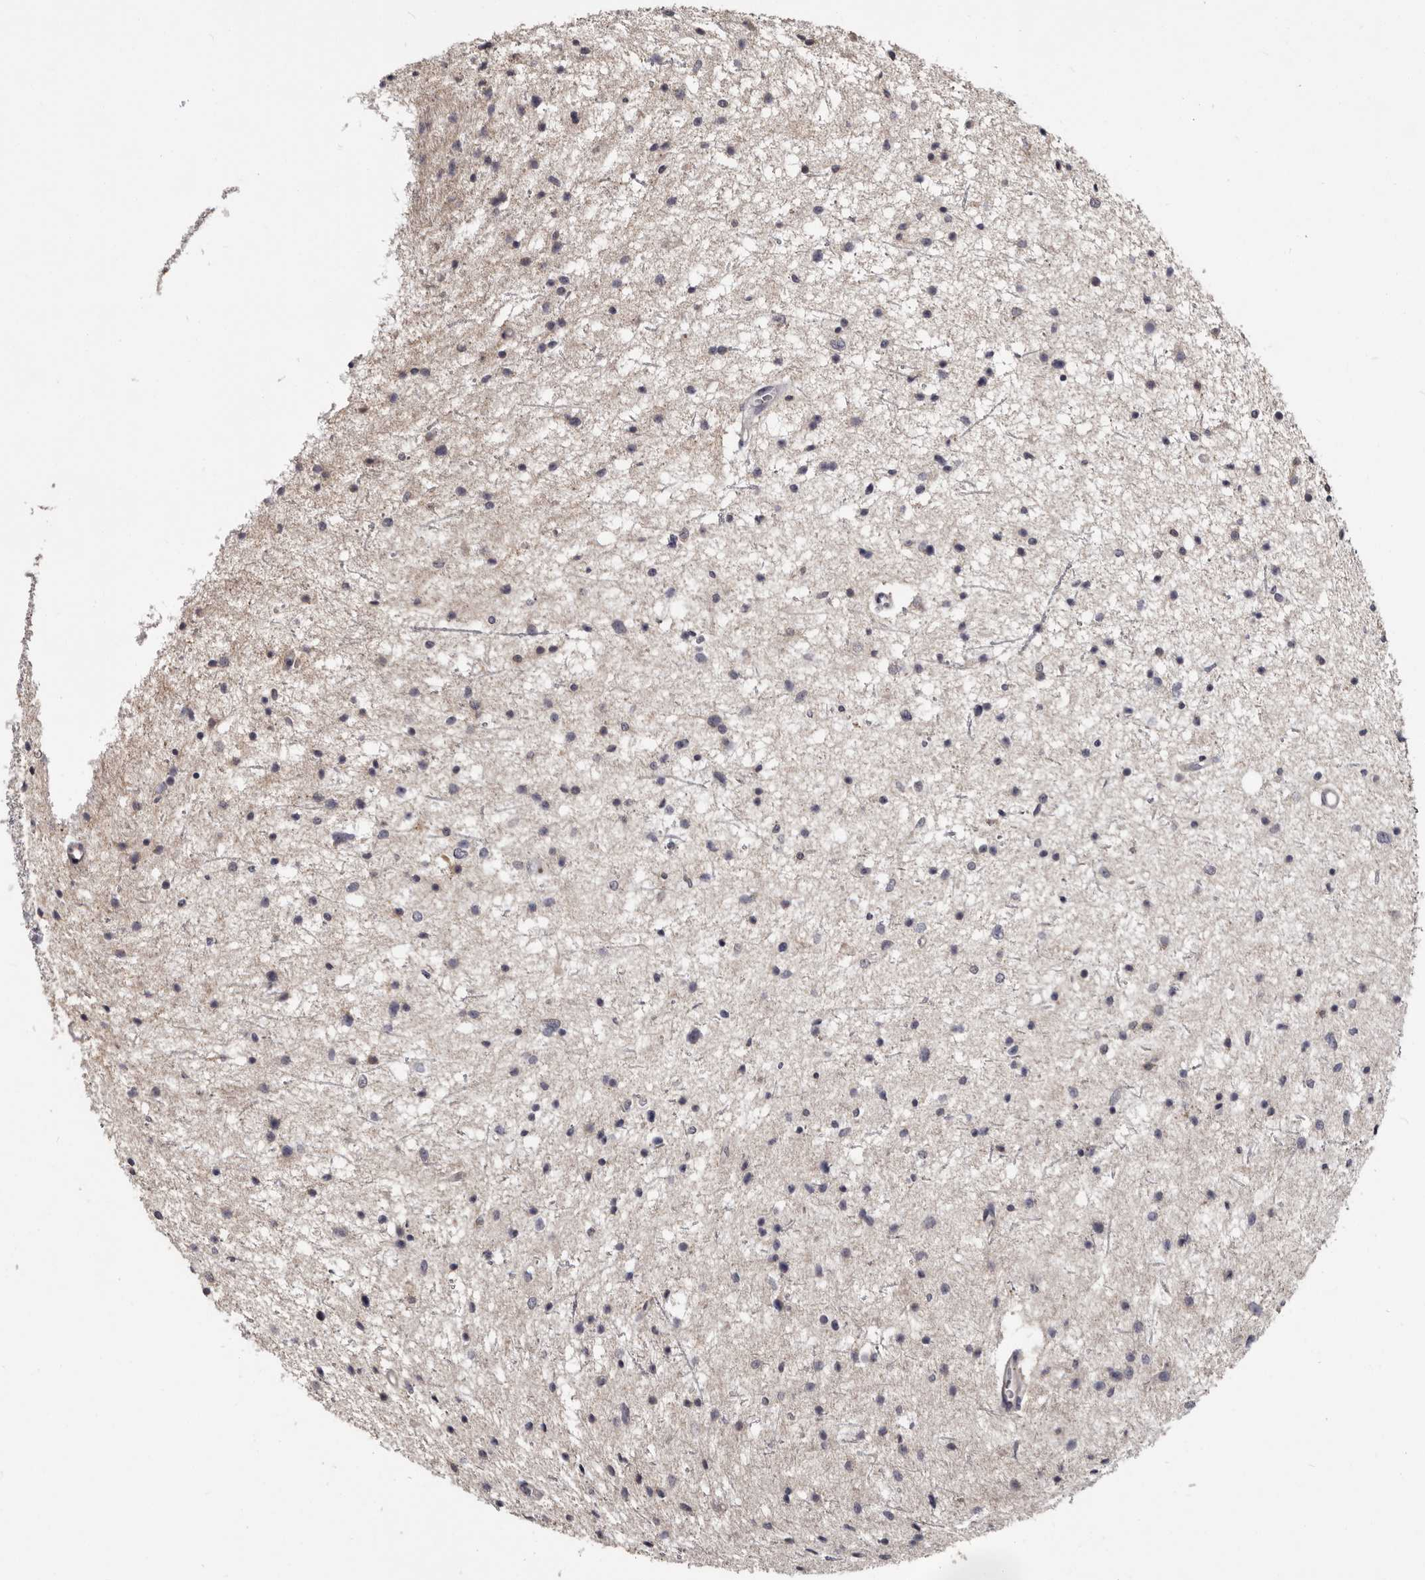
{"staining": {"intensity": "negative", "quantity": "none", "location": "none"}, "tissue": "glioma", "cell_type": "Tumor cells", "image_type": "cancer", "snomed": [{"axis": "morphology", "description": "Glioma, malignant, Low grade"}, {"axis": "topography", "description": "Brain"}], "caption": "Image shows no significant protein positivity in tumor cells of malignant low-grade glioma.", "gene": "GPR157", "patient": {"sex": "female", "age": 37}}